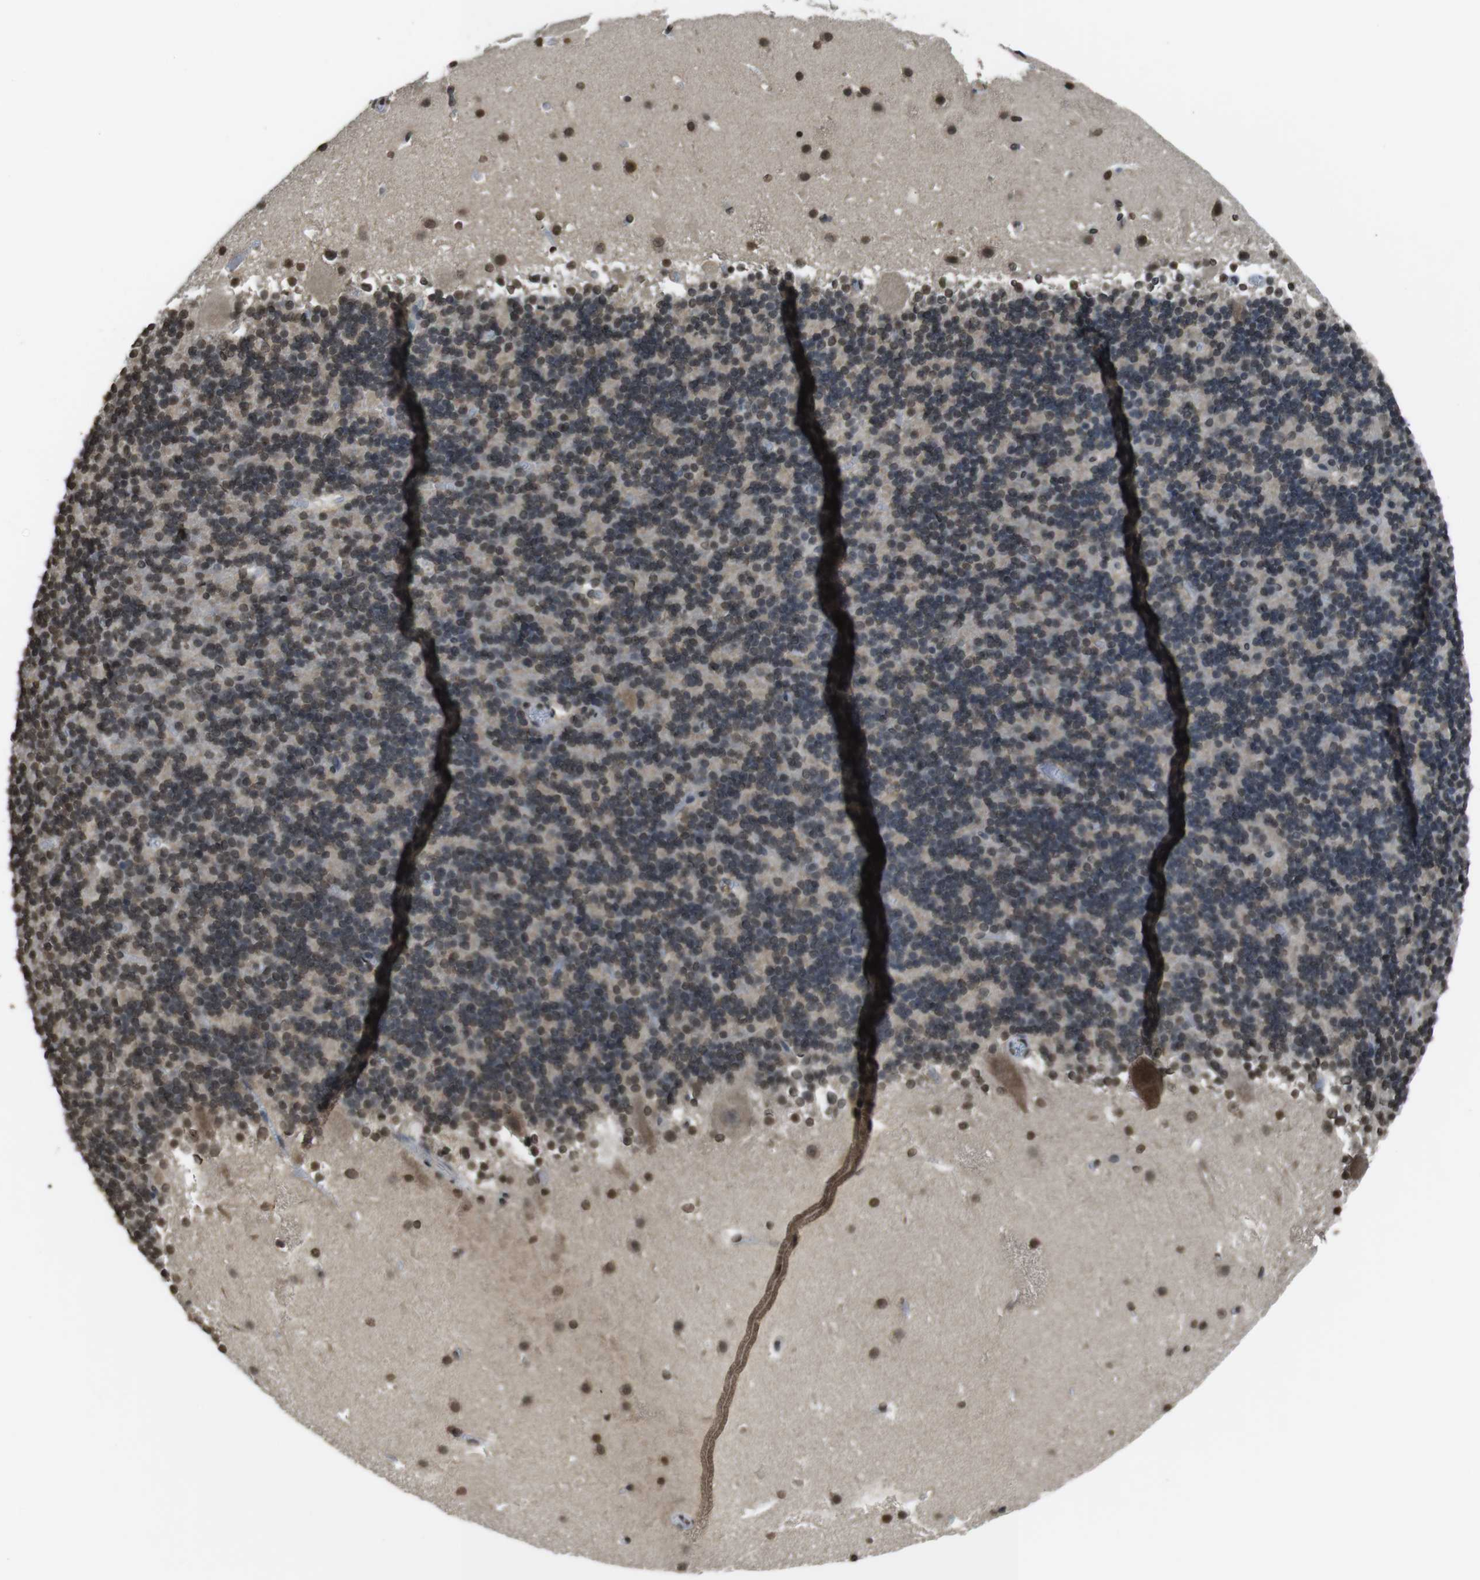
{"staining": {"intensity": "moderate", "quantity": ">75%", "location": "nuclear"}, "tissue": "cerebellum", "cell_type": "Cells in granular layer", "image_type": "normal", "snomed": [{"axis": "morphology", "description": "Normal tissue, NOS"}, {"axis": "topography", "description": "Cerebellum"}], "caption": "Protein staining demonstrates moderate nuclear staining in about >75% of cells in granular layer in benign cerebellum.", "gene": "MAF", "patient": {"sex": "male", "age": 45}}